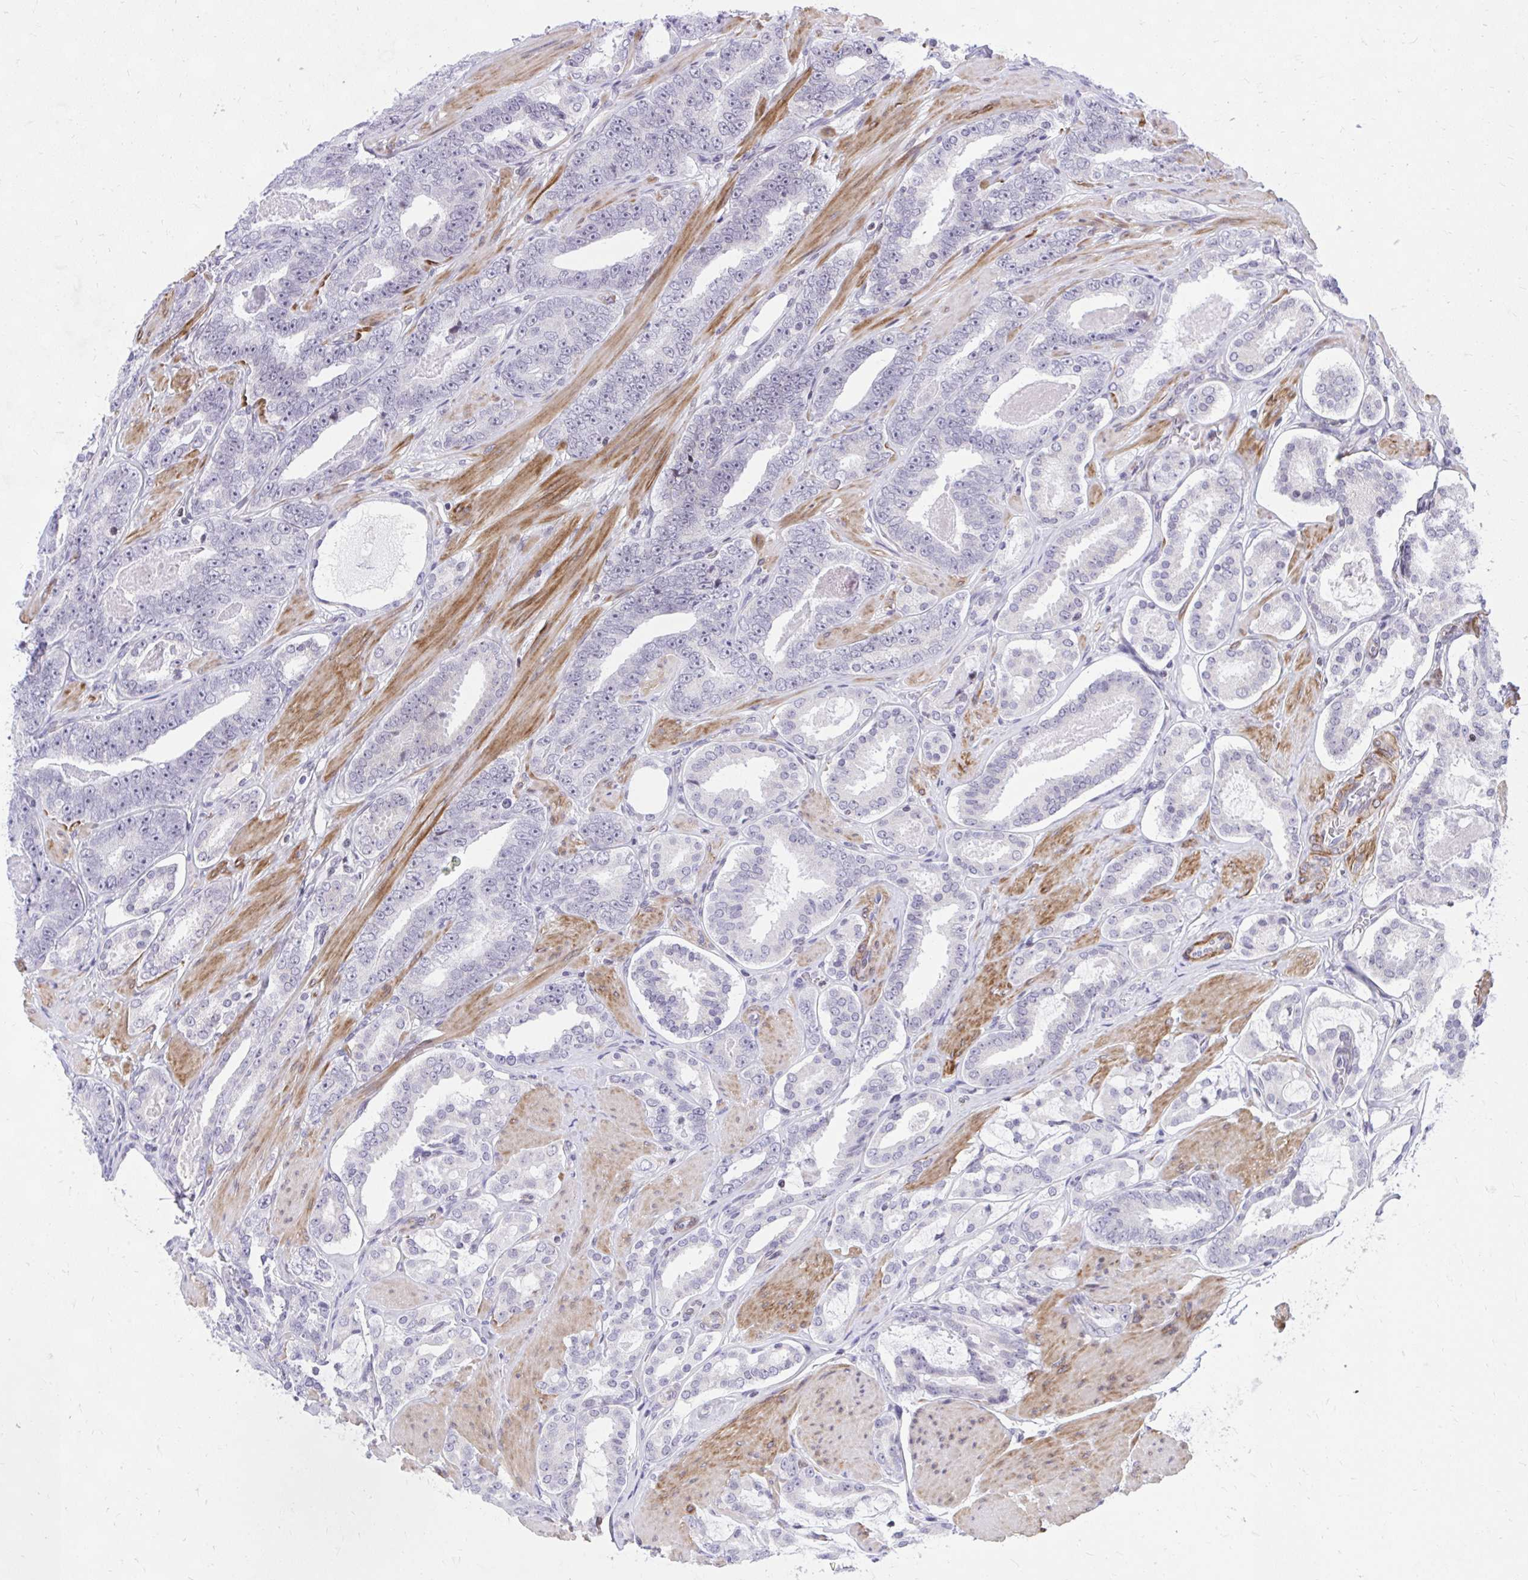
{"staining": {"intensity": "negative", "quantity": "none", "location": "none"}, "tissue": "prostate cancer", "cell_type": "Tumor cells", "image_type": "cancer", "snomed": [{"axis": "morphology", "description": "Adenocarcinoma, High grade"}, {"axis": "topography", "description": "Prostate"}], "caption": "Adenocarcinoma (high-grade) (prostate) was stained to show a protein in brown. There is no significant positivity in tumor cells.", "gene": "KCNN4", "patient": {"sex": "male", "age": 63}}